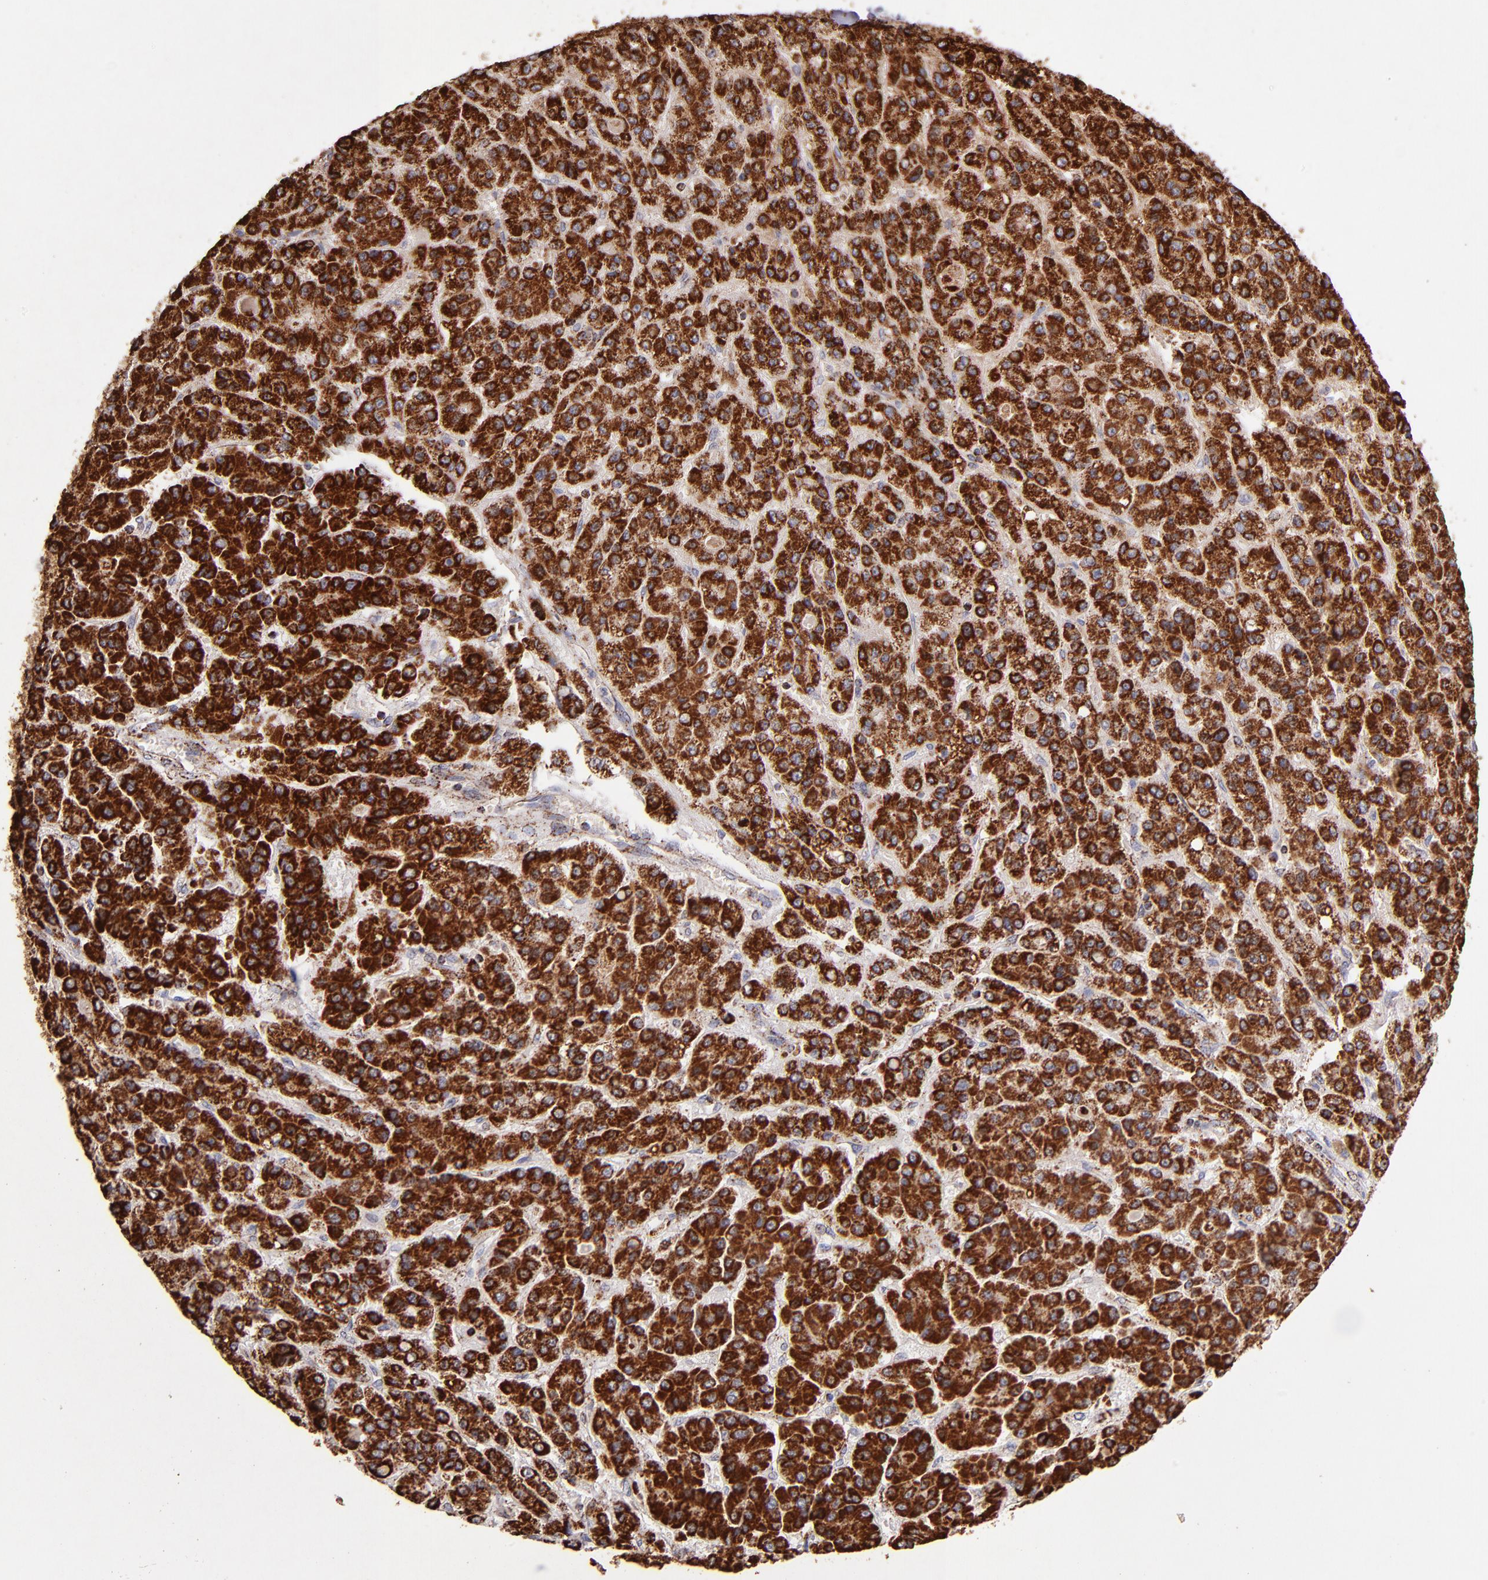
{"staining": {"intensity": "strong", "quantity": ">75%", "location": "cytoplasmic/membranous"}, "tissue": "liver cancer", "cell_type": "Tumor cells", "image_type": "cancer", "snomed": [{"axis": "morphology", "description": "Carcinoma, Hepatocellular, NOS"}, {"axis": "topography", "description": "Liver"}], "caption": "Immunohistochemistry micrograph of neoplastic tissue: hepatocellular carcinoma (liver) stained using immunohistochemistry (IHC) demonstrates high levels of strong protein expression localized specifically in the cytoplasmic/membranous of tumor cells, appearing as a cytoplasmic/membranous brown color.", "gene": "DLST", "patient": {"sex": "male", "age": 70}}